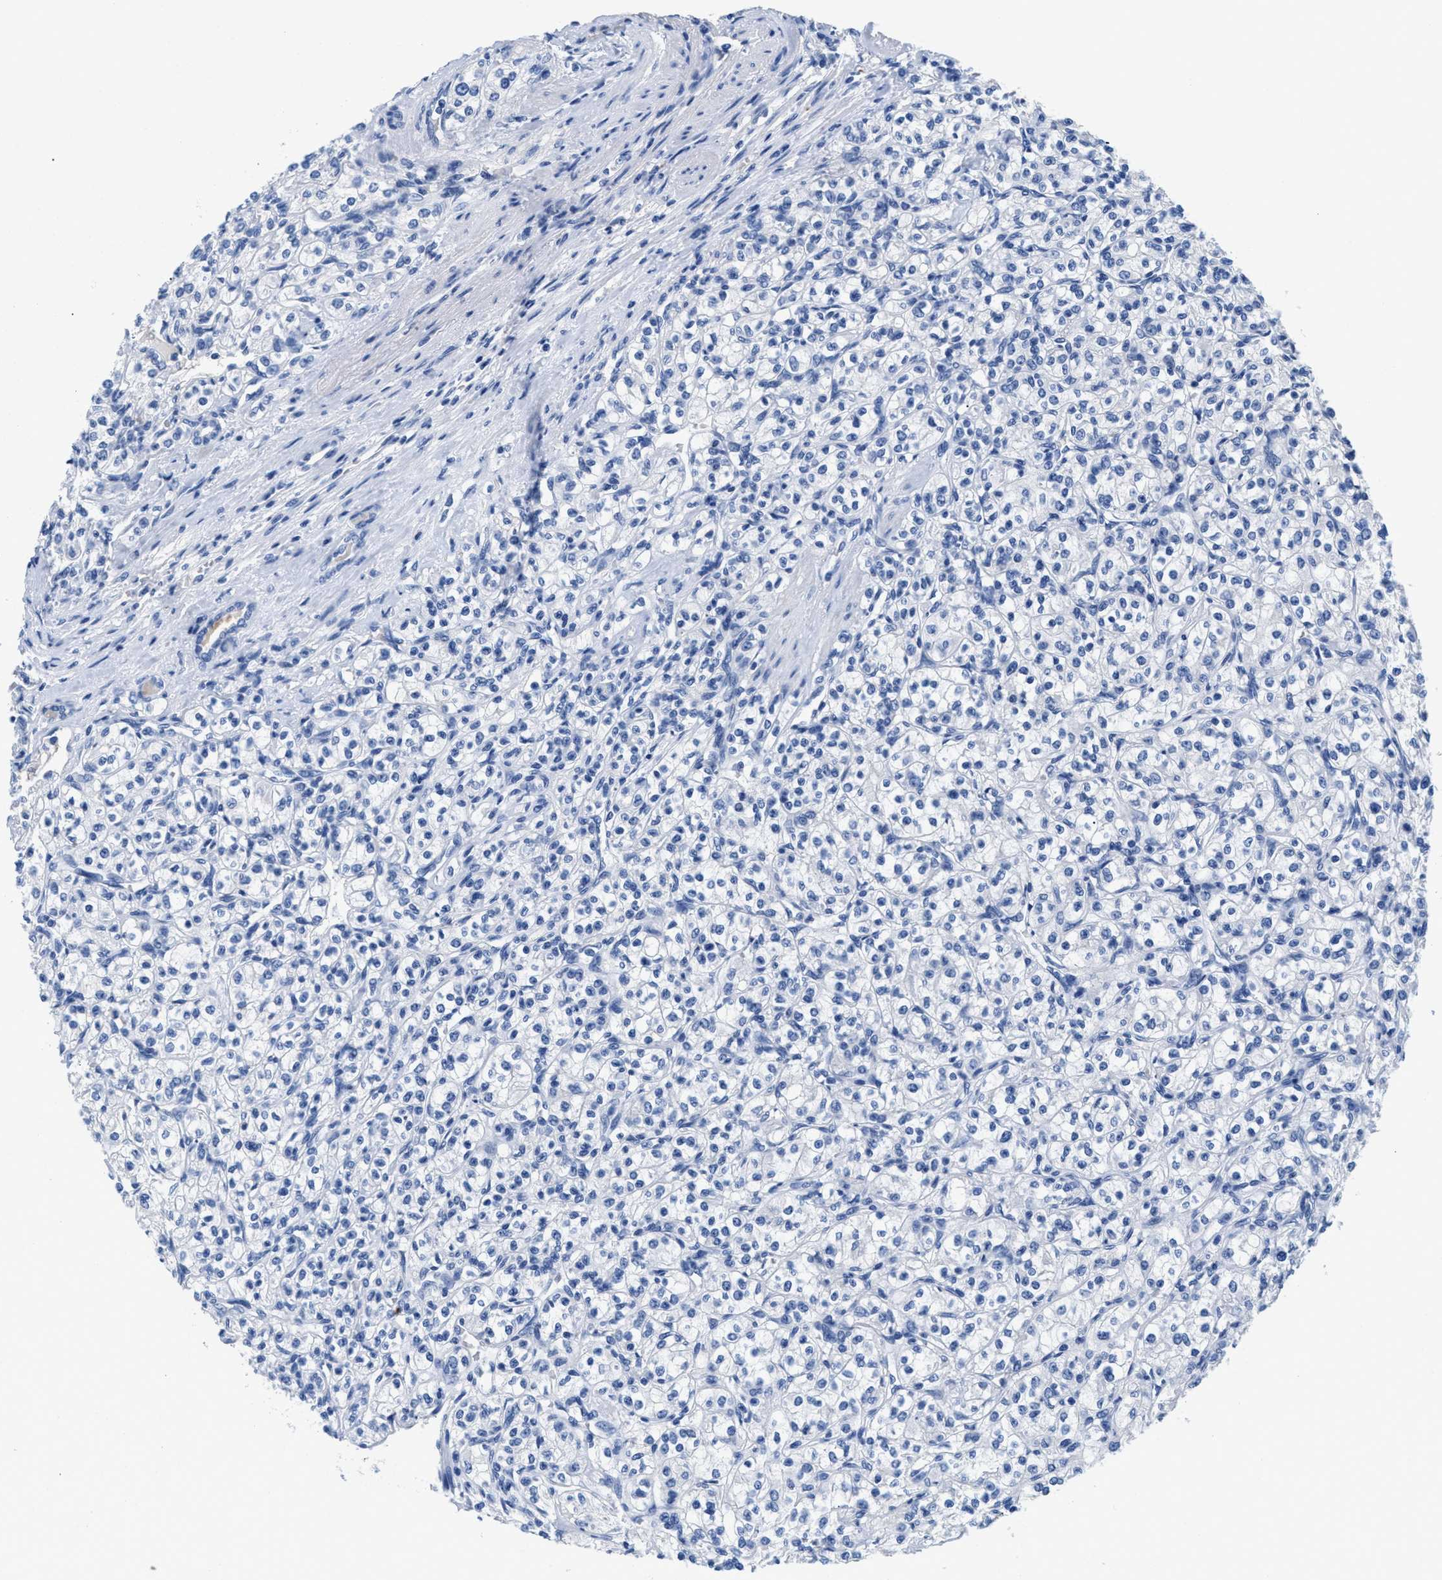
{"staining": {"intensity": "negative", "quantity": "none", "location": "none"}, "tissue": "renal cancer", "cell_type": "Tumor cells", "image_type": "cancer", "snomed": [{"axis": "morphology", "description": "Adenocarcinoma, NOS"}, {"axis": "topography", "description": "Kidney"}], "caption": "There is no significant positivity in tumor cells of adenocarcinoma (renal). (DAB immunohistochemistry visualized using brightfield microscopy, high magnification).", "gene": "SLFN13", "patient": {"sex": "male", "age": 77}}